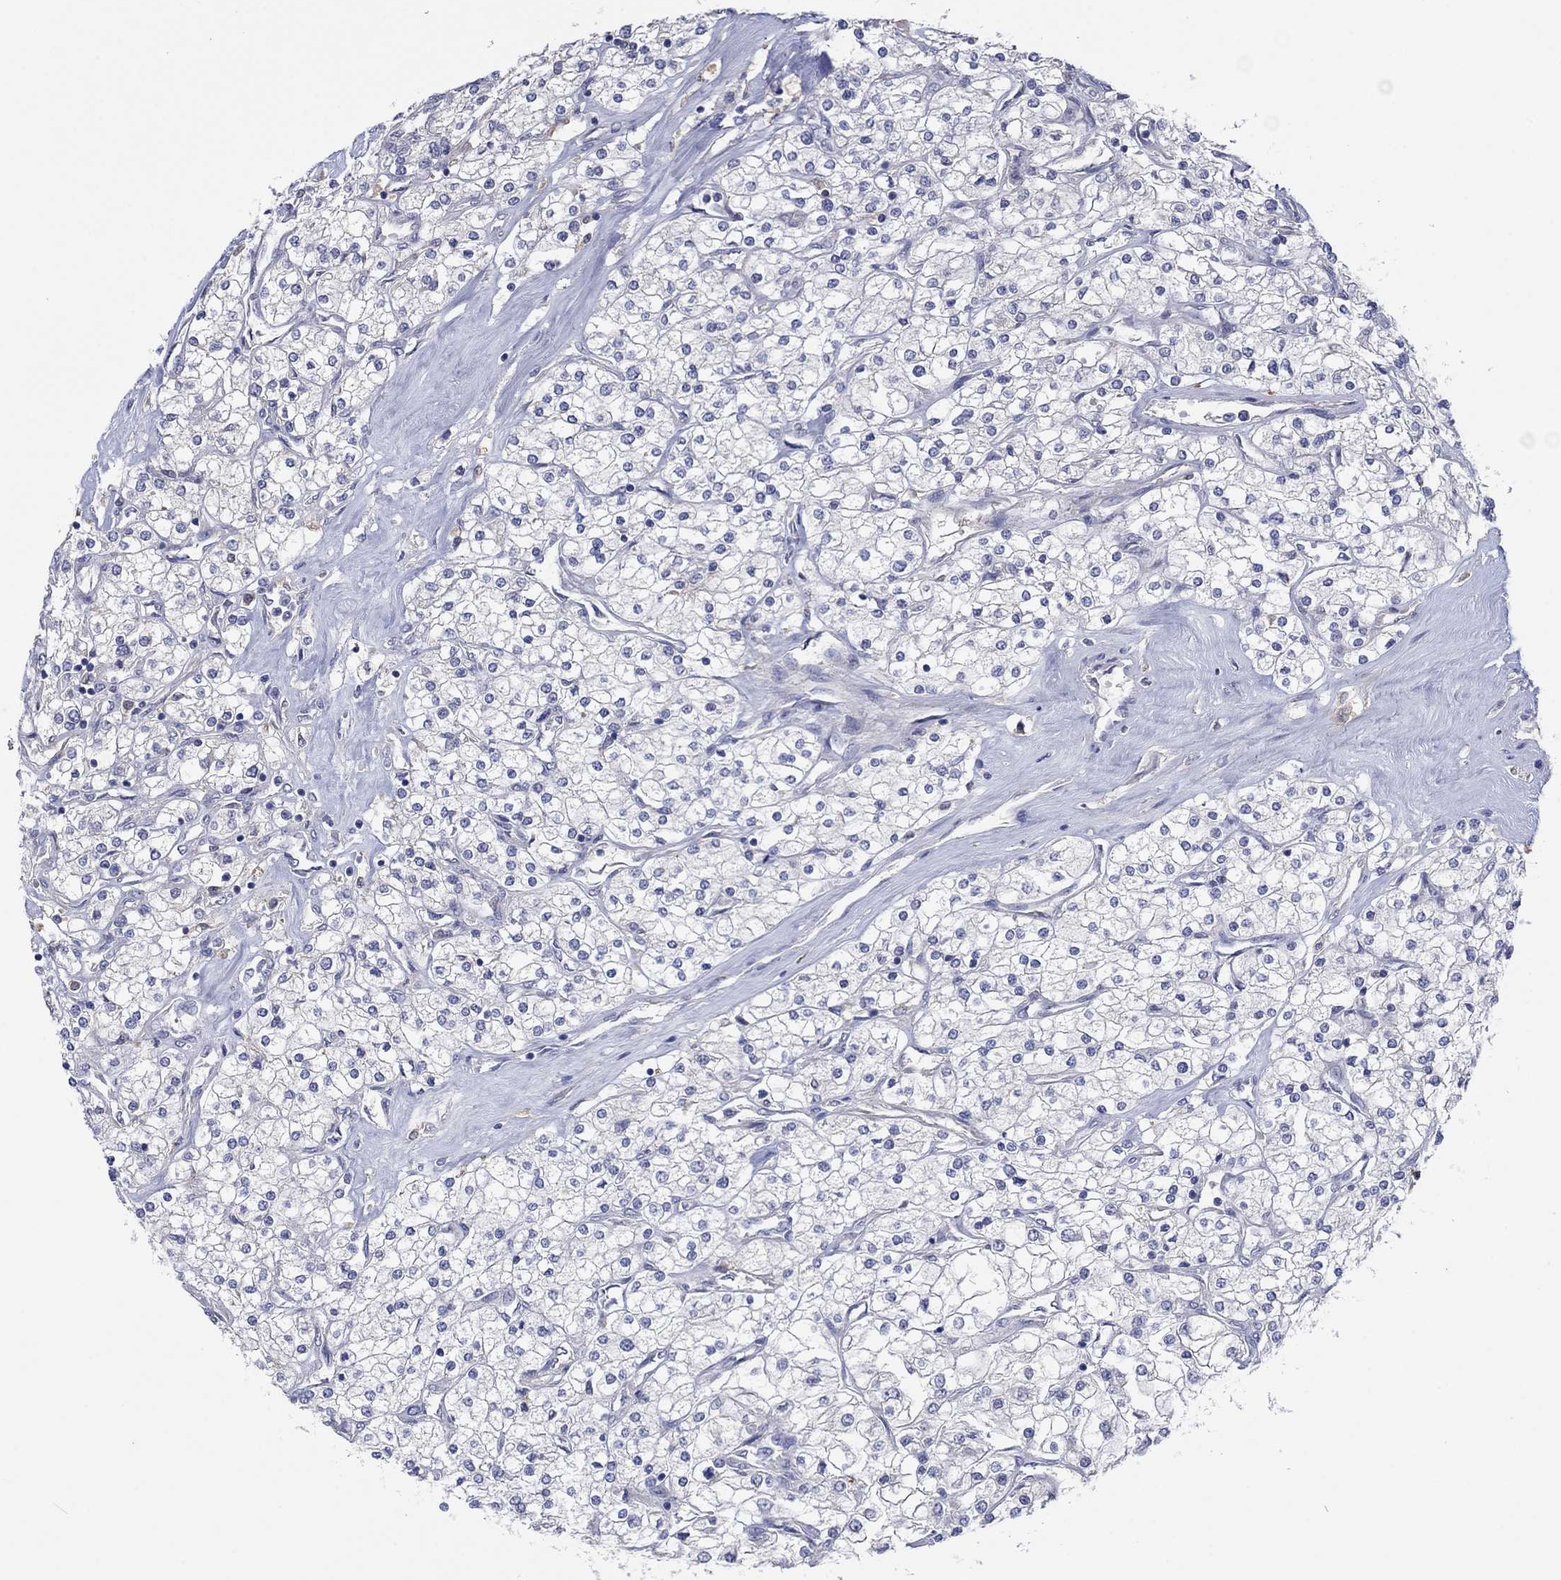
{"staining": {"intensity": "negative", "quantity": "none", "location": "none"}, "tissue": "renal cancer", "cell_type": "Tumor cells", "image_type": "cancer", "snomed": [{"axis": "morphology", "description": "Adenocarcinoma, NOS"}, {"axis": "topography", "description": "Kidney"}], "caption": "Human renal cancer stained for a protein using immunohistochemistry (IHC) reveals no expression in tumor cells.", "gene": "PLCL2", "patient": {"sex": "male", "age": 80}}